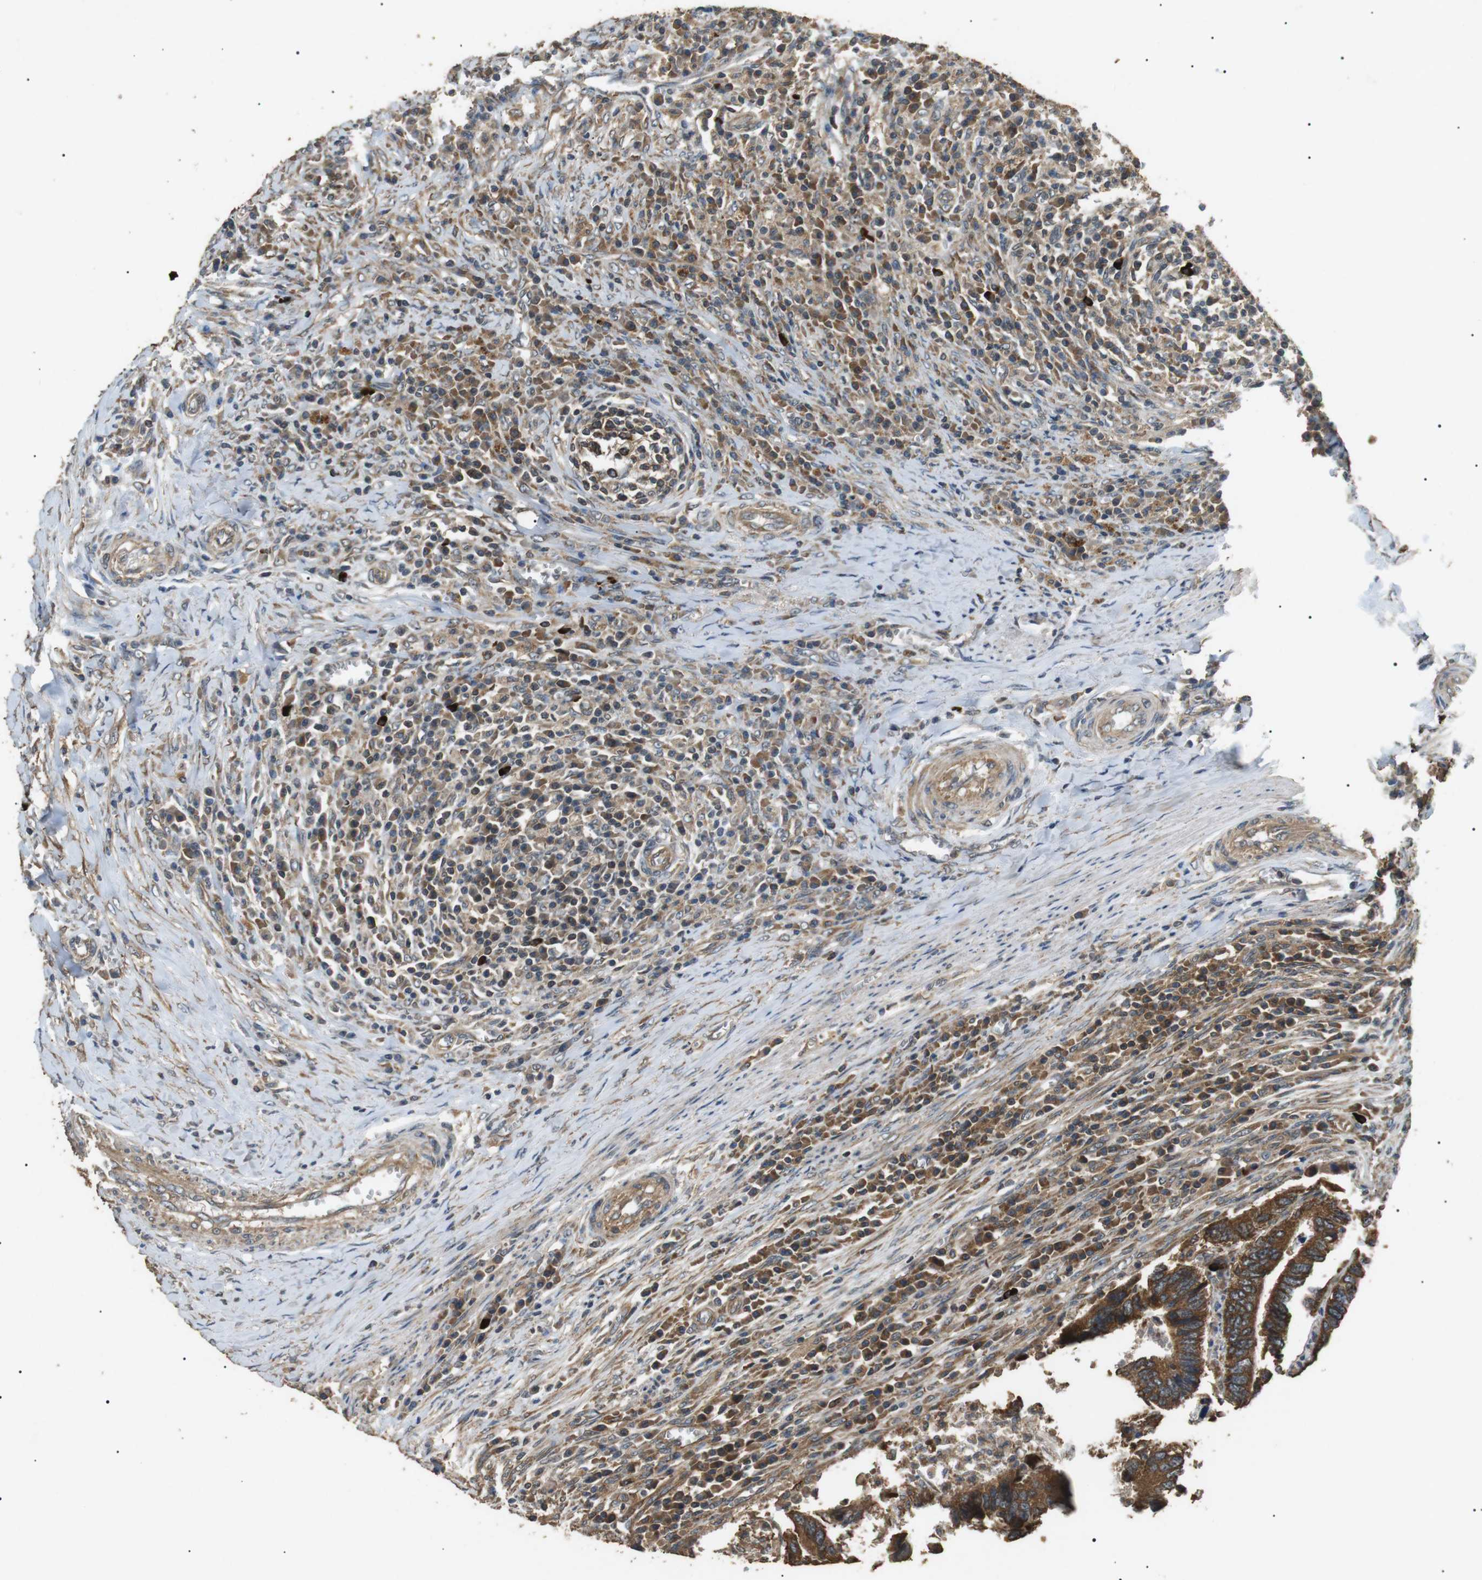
{"staining": {"intensity": "strong", "quantity": ">75%", "location": "cytoplasmic/membranous"}, "tissue": "colorectal cancer", "cell_type": "Tumor cells", "image_type": "cancer", "snomed": [{"axis": "morphology", "description": "Adenocarcinoma, NOS"}, {"axis": "topography", "description": "Colon"}], "caption": "Colorectal adenocarcinoma stained with a brown dye shows strong cytoplasmic/membranous positive expression in about >75% of tumor cells.", "gene": "TBC1D15", "patient": {"sex": "male", "age": 72}}